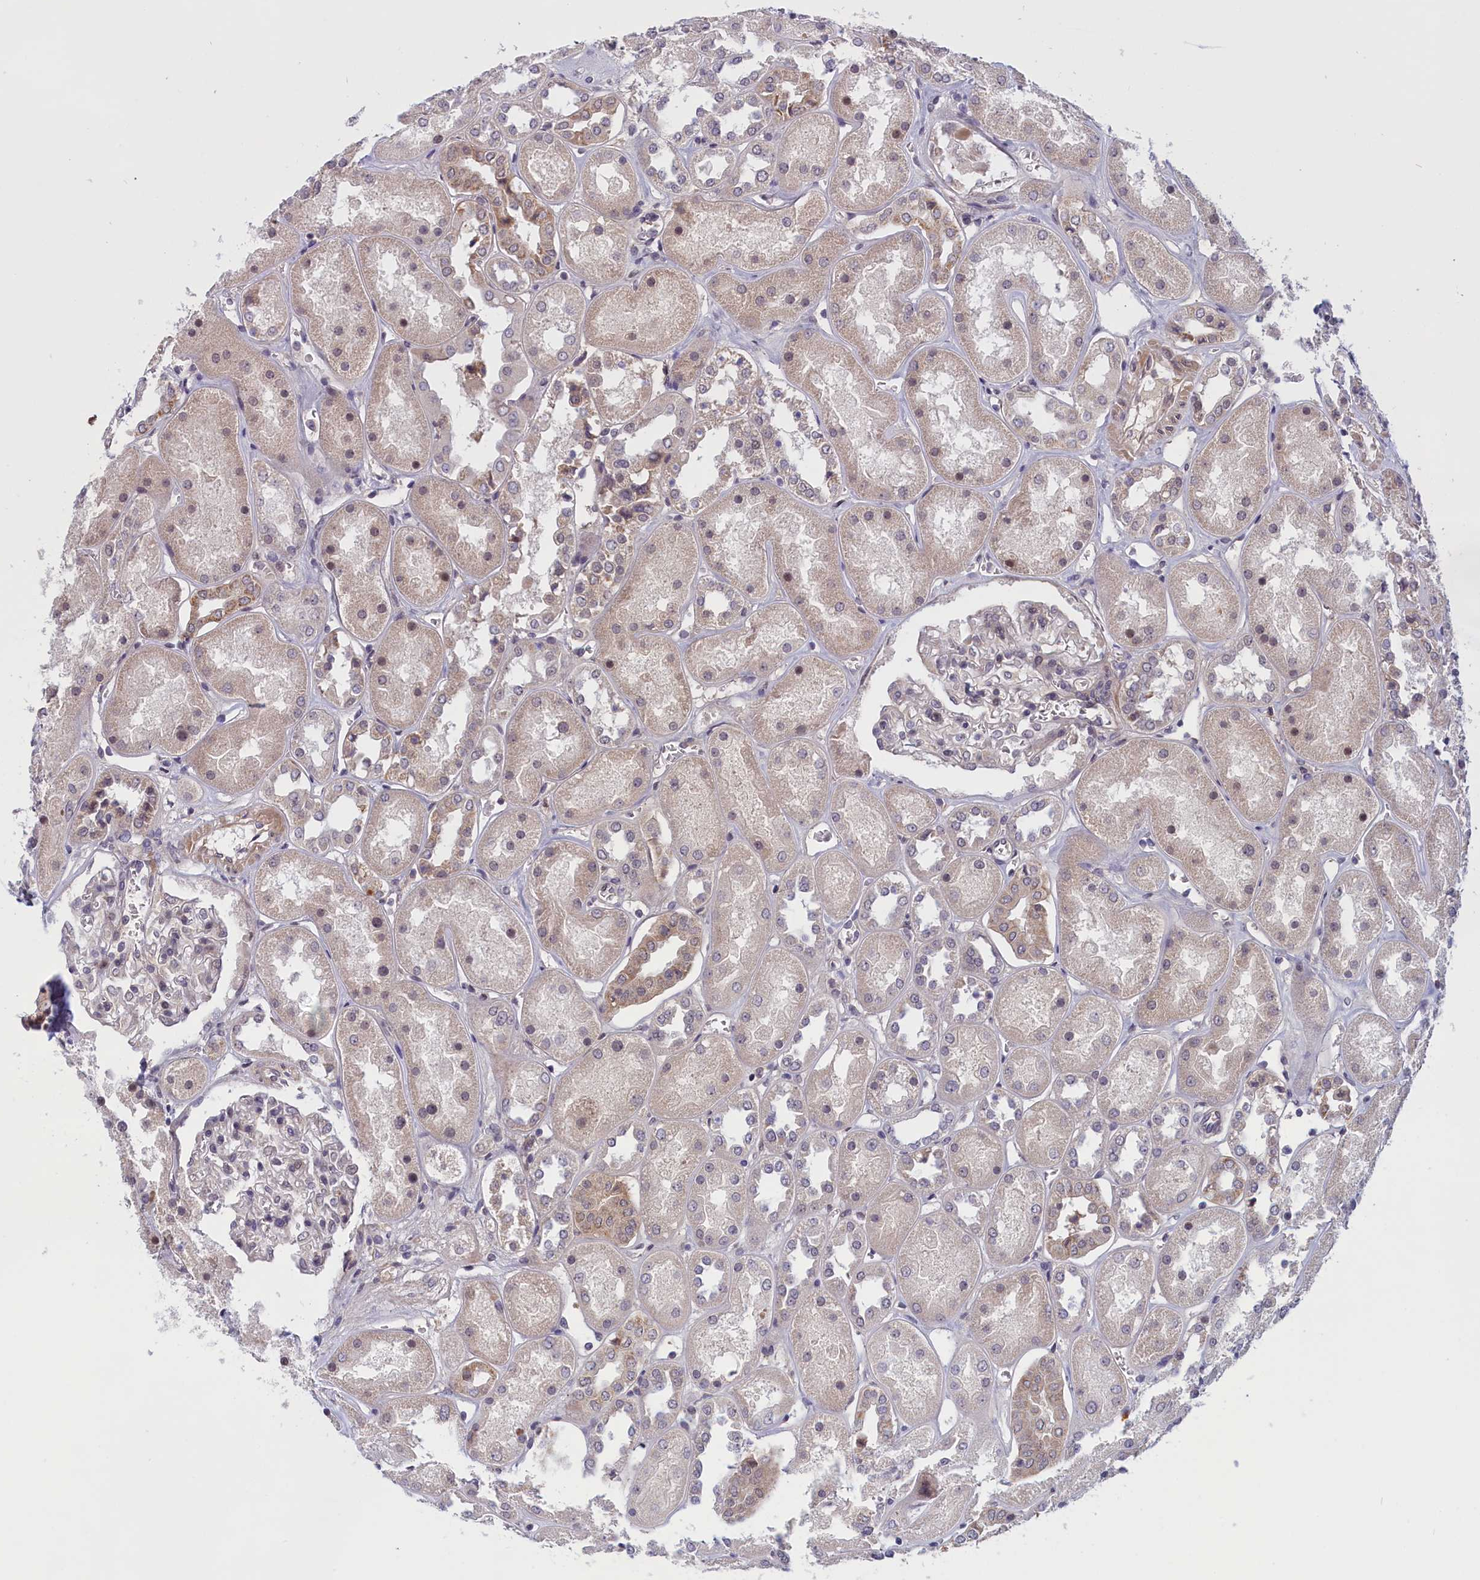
{"staining": {"intensity": "weak", "quantity": "25%-75%", "location": "nuclear"}, "tissue": "kidney", "cell_type": "Cells in glomeruli", "image_type": "normal", "snomed": [{"axis": "morphology", "description": "Normal tissue, NOS"}, {"axis": "topography", "description": "Kidney"}], "caption": "A brown stain shows weak nuclear expression of a protein in cells in glomeruli of normal human kidney. (Stains: DAB (3,3'-diaminobenzidine) in brown, nuclei in blue, Microscopy: brightfield microscopy at high magnification).", "gene": "IGFALS", "patient": {"sex": "male", "age": 70}}